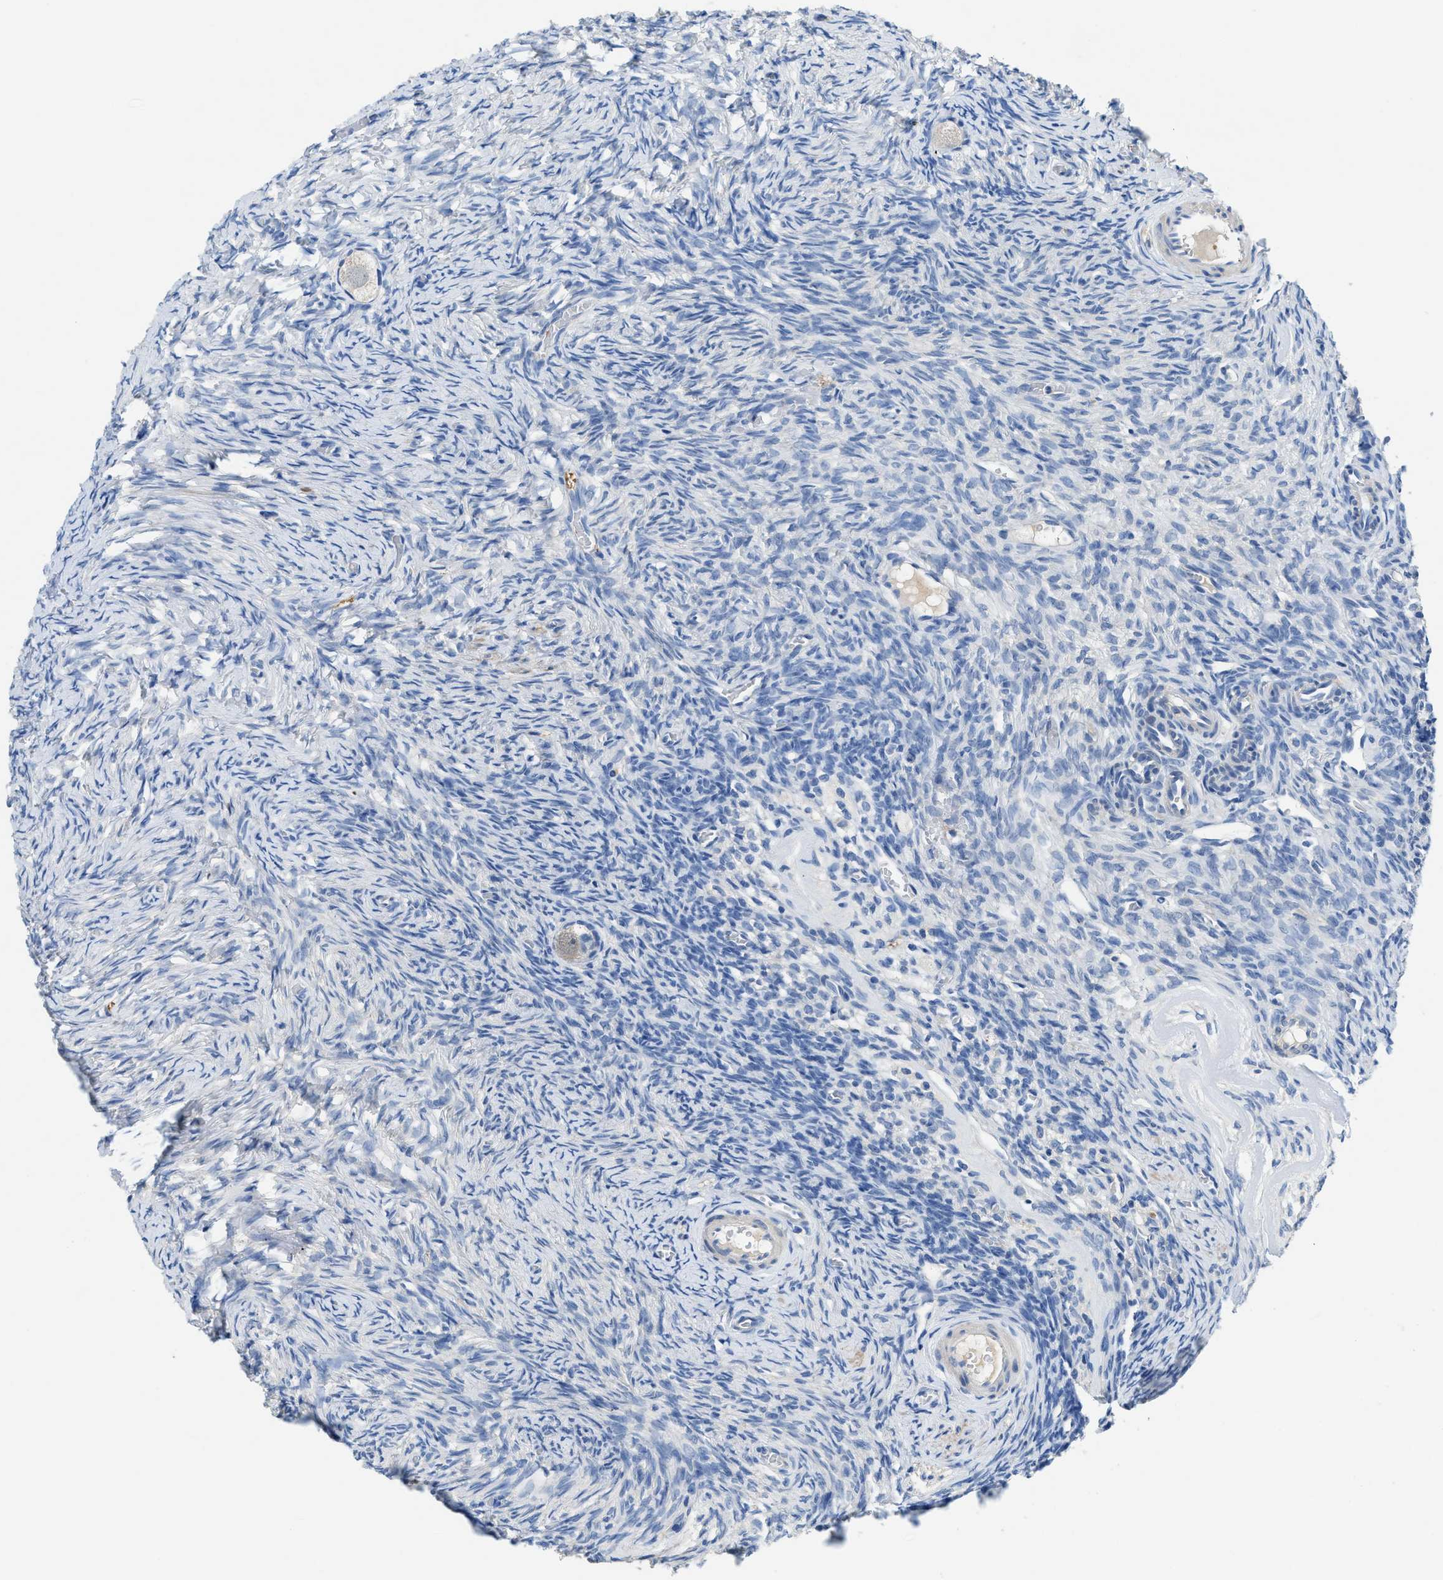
{"staining": {"intensity": "negative", "quantity": "none", "location": "none"}, "tissue": "ovary", "cell_type": "Follicle cells", "image_type": "normal", "snomed": [{"axis": "morphology", "description": "Normal tissue, NOS"}, {"axis": "topography", "description": "Ovary"}], "caption": "Human ovary stained for a protein using IHC exhibits no positivity in follicle cells.", "gene": "SLC10A6", "patient": {"sex": "female", "age": 27}}